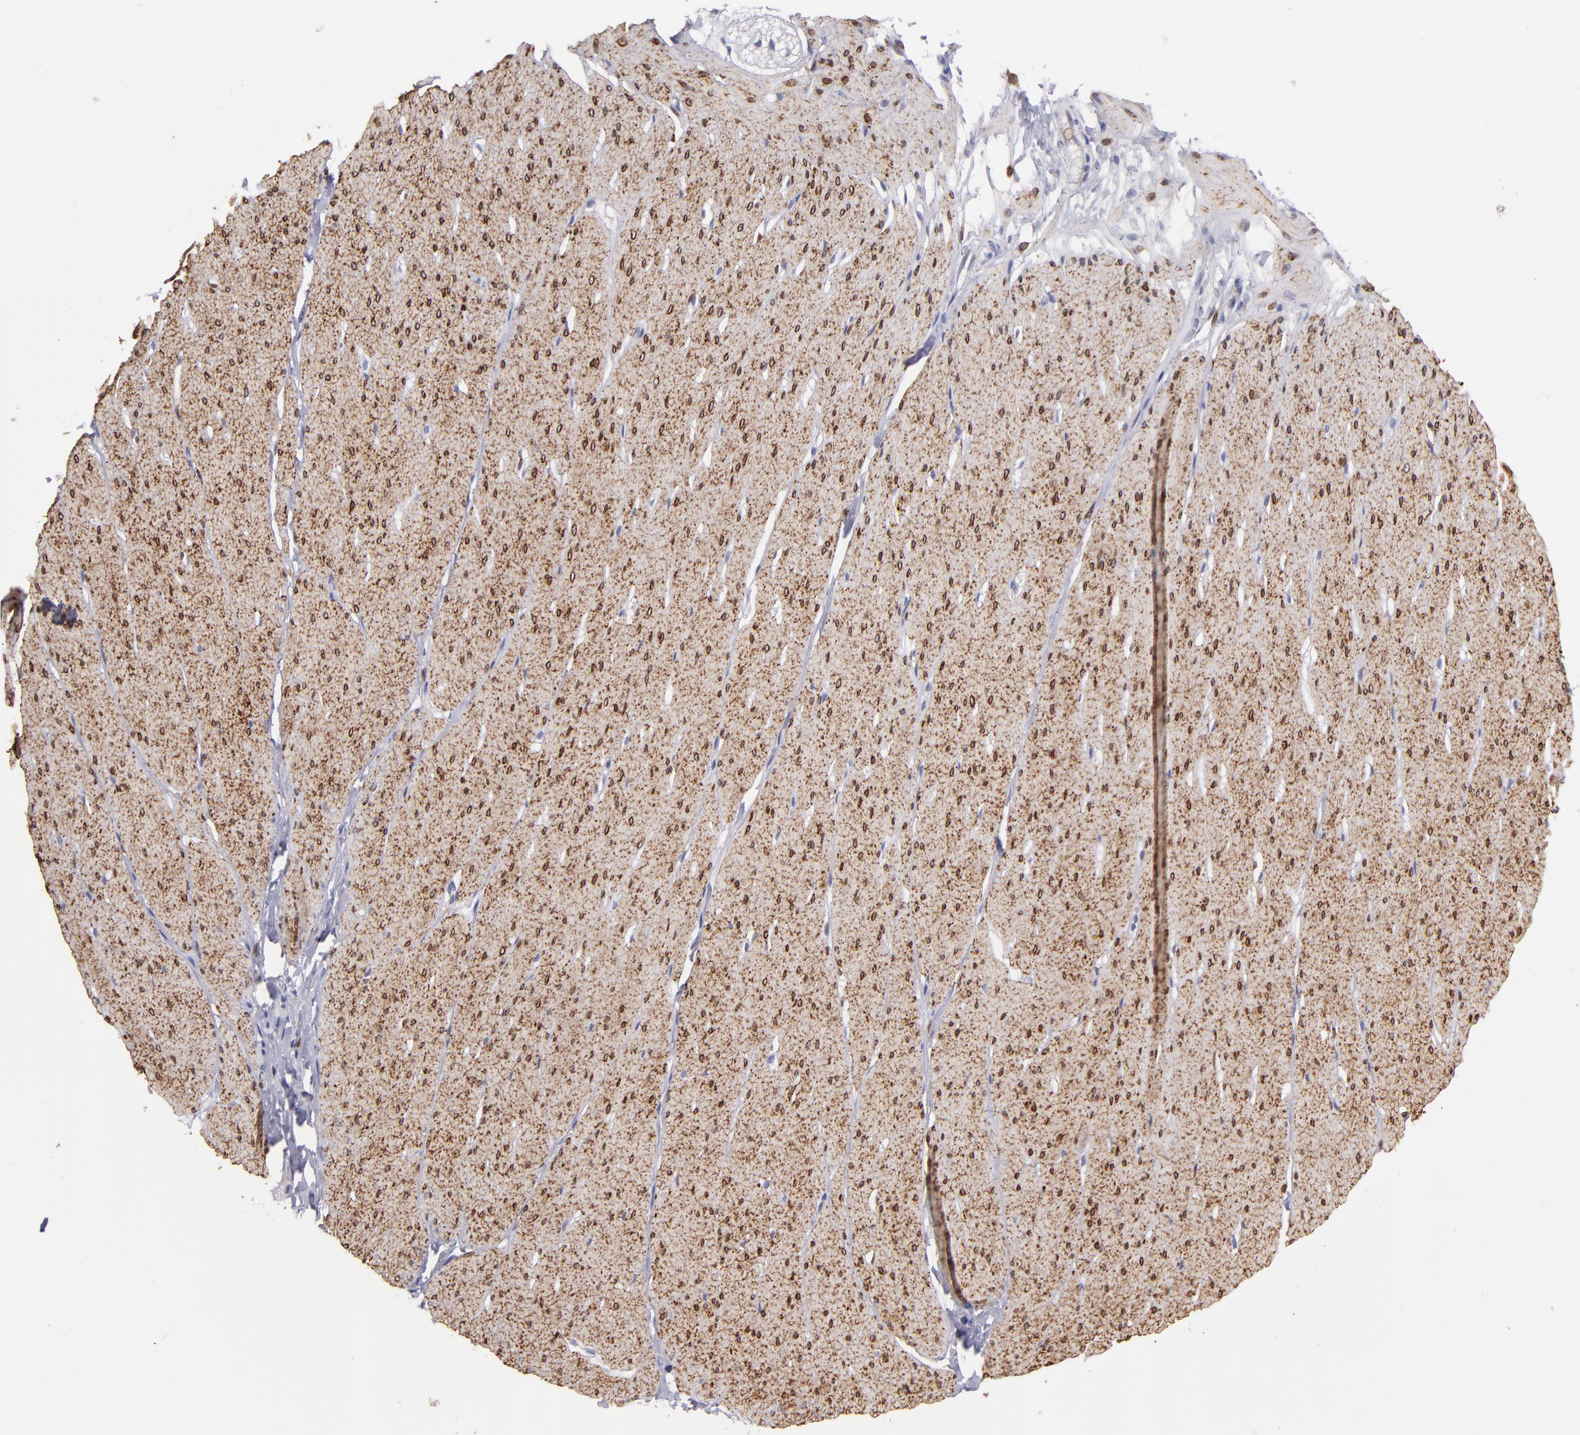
{"staining": {"intensity": "moderate", "quantity": ">75%", "location": "cytoplasmic/membranous,nuclear"}, "tissue": "smooth muscle", "cell_type": "Smooth muscle cells", "image_type": "normal", "snomed": [{"axis": "morphology", "description": "Normal tissue, NOS"}, {"axis": "topography", "description": "Smooth muscle"}, {"axis": "topography", "description": "Colon"}], "caption": "The photomicrograph demonstrates a brown stain indicating the presence of a protein in the cytoplasmic/membranous,nuclear of smooth muscle cells in smooth muscle. The staining was performed using DAB to visualize the protein expression in brown, while the nuclei were stained in blue with hematoxylin (Magnification: 20x).", "gene": "PTGS1", "patient": {"sex": "male", "age": 67}}